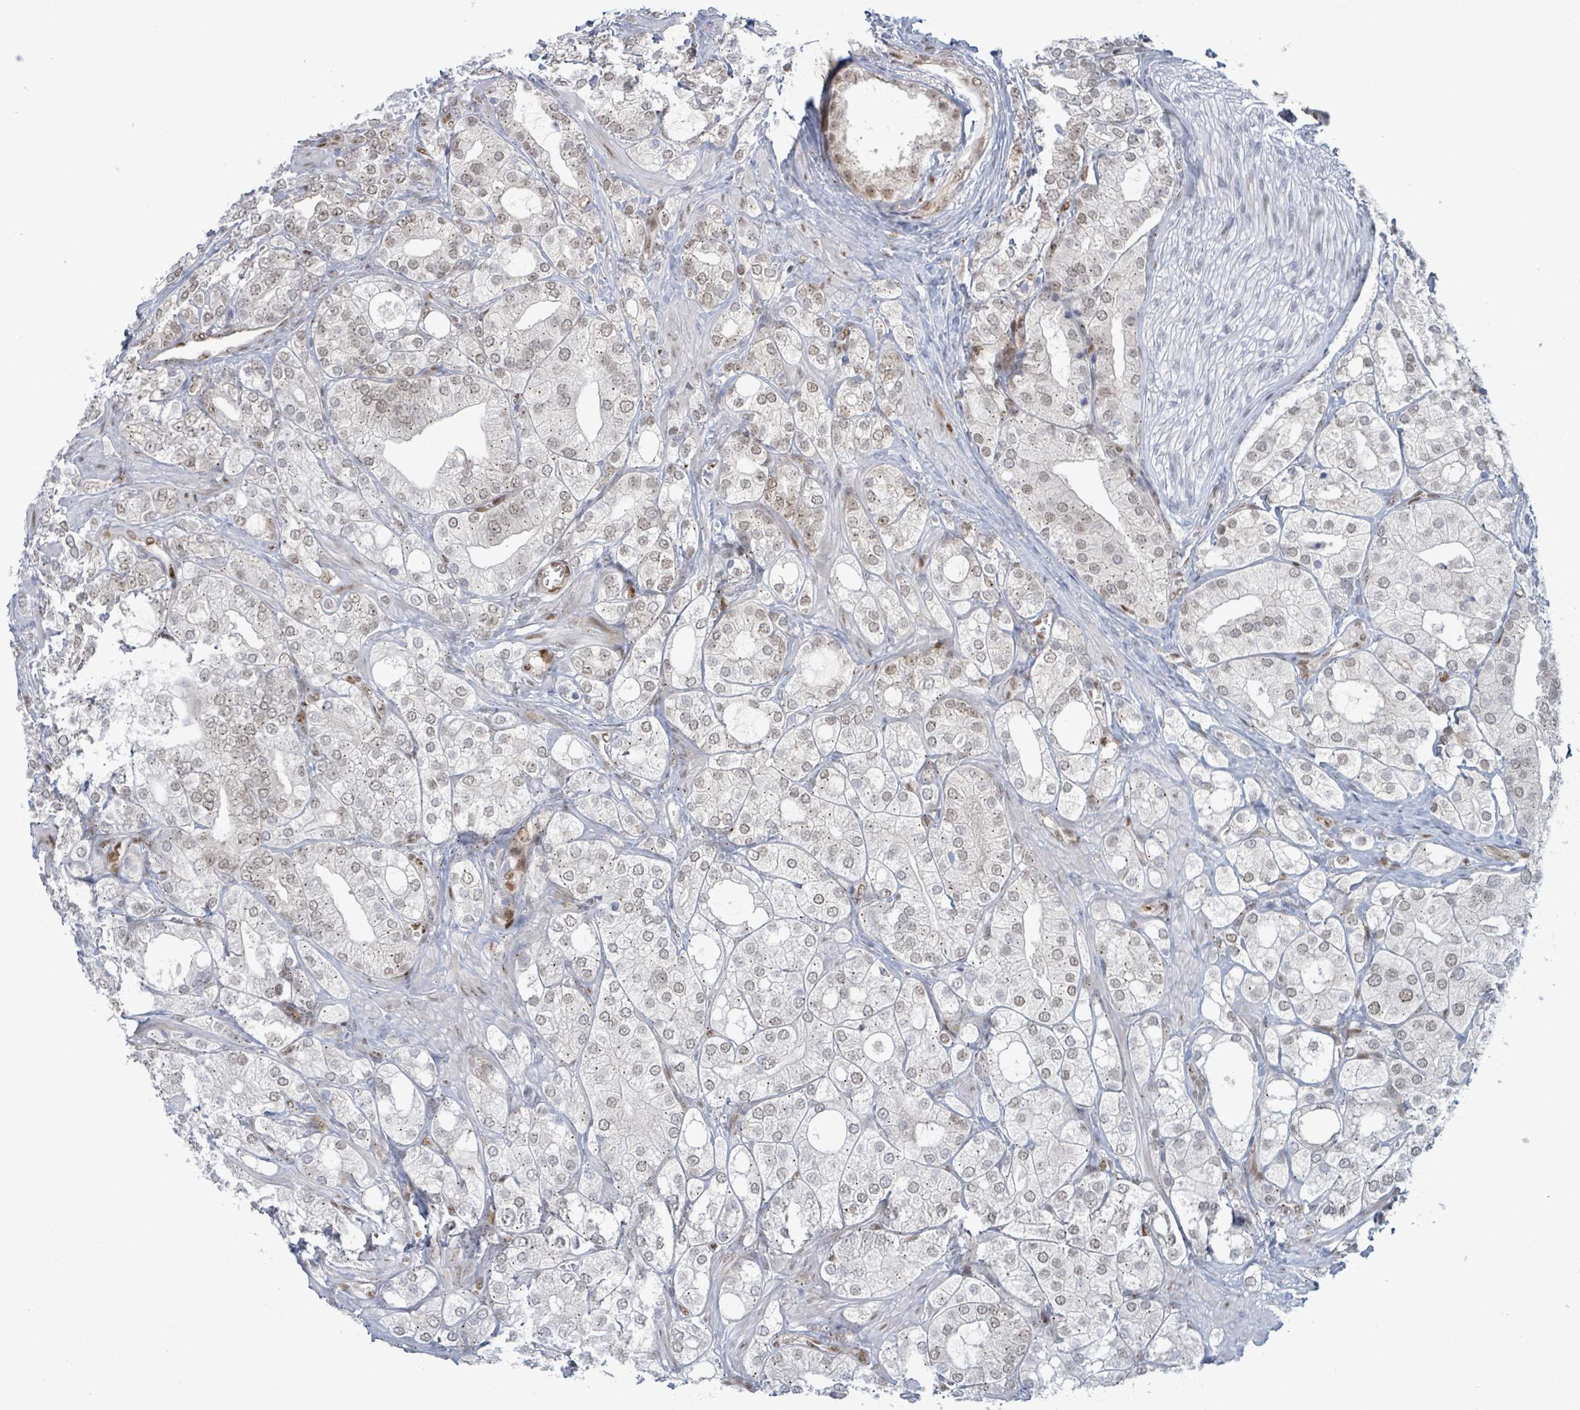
{"staining": {"intensity": "weak", "quantity": "25%-75%", "location": "nuclear"}, "tissue": "prostate cancer", "cell_type": "Tumor cells", "image_type": "cancer", "snomed": [{"axis": "morphology", "description": "Adenocarcinoma, High grade"}, {"axis": "topography", "description": "Prostate"}], "caption": "DAB immunohistochemical staining of prostate cancer (adenocarcinoma (high-grade)) exhibits weak nuclear protein positivity in about 25%-75% of tumor cells.", "gene": "TUSC1", "patient": {"sex": "male", "age": 50}}